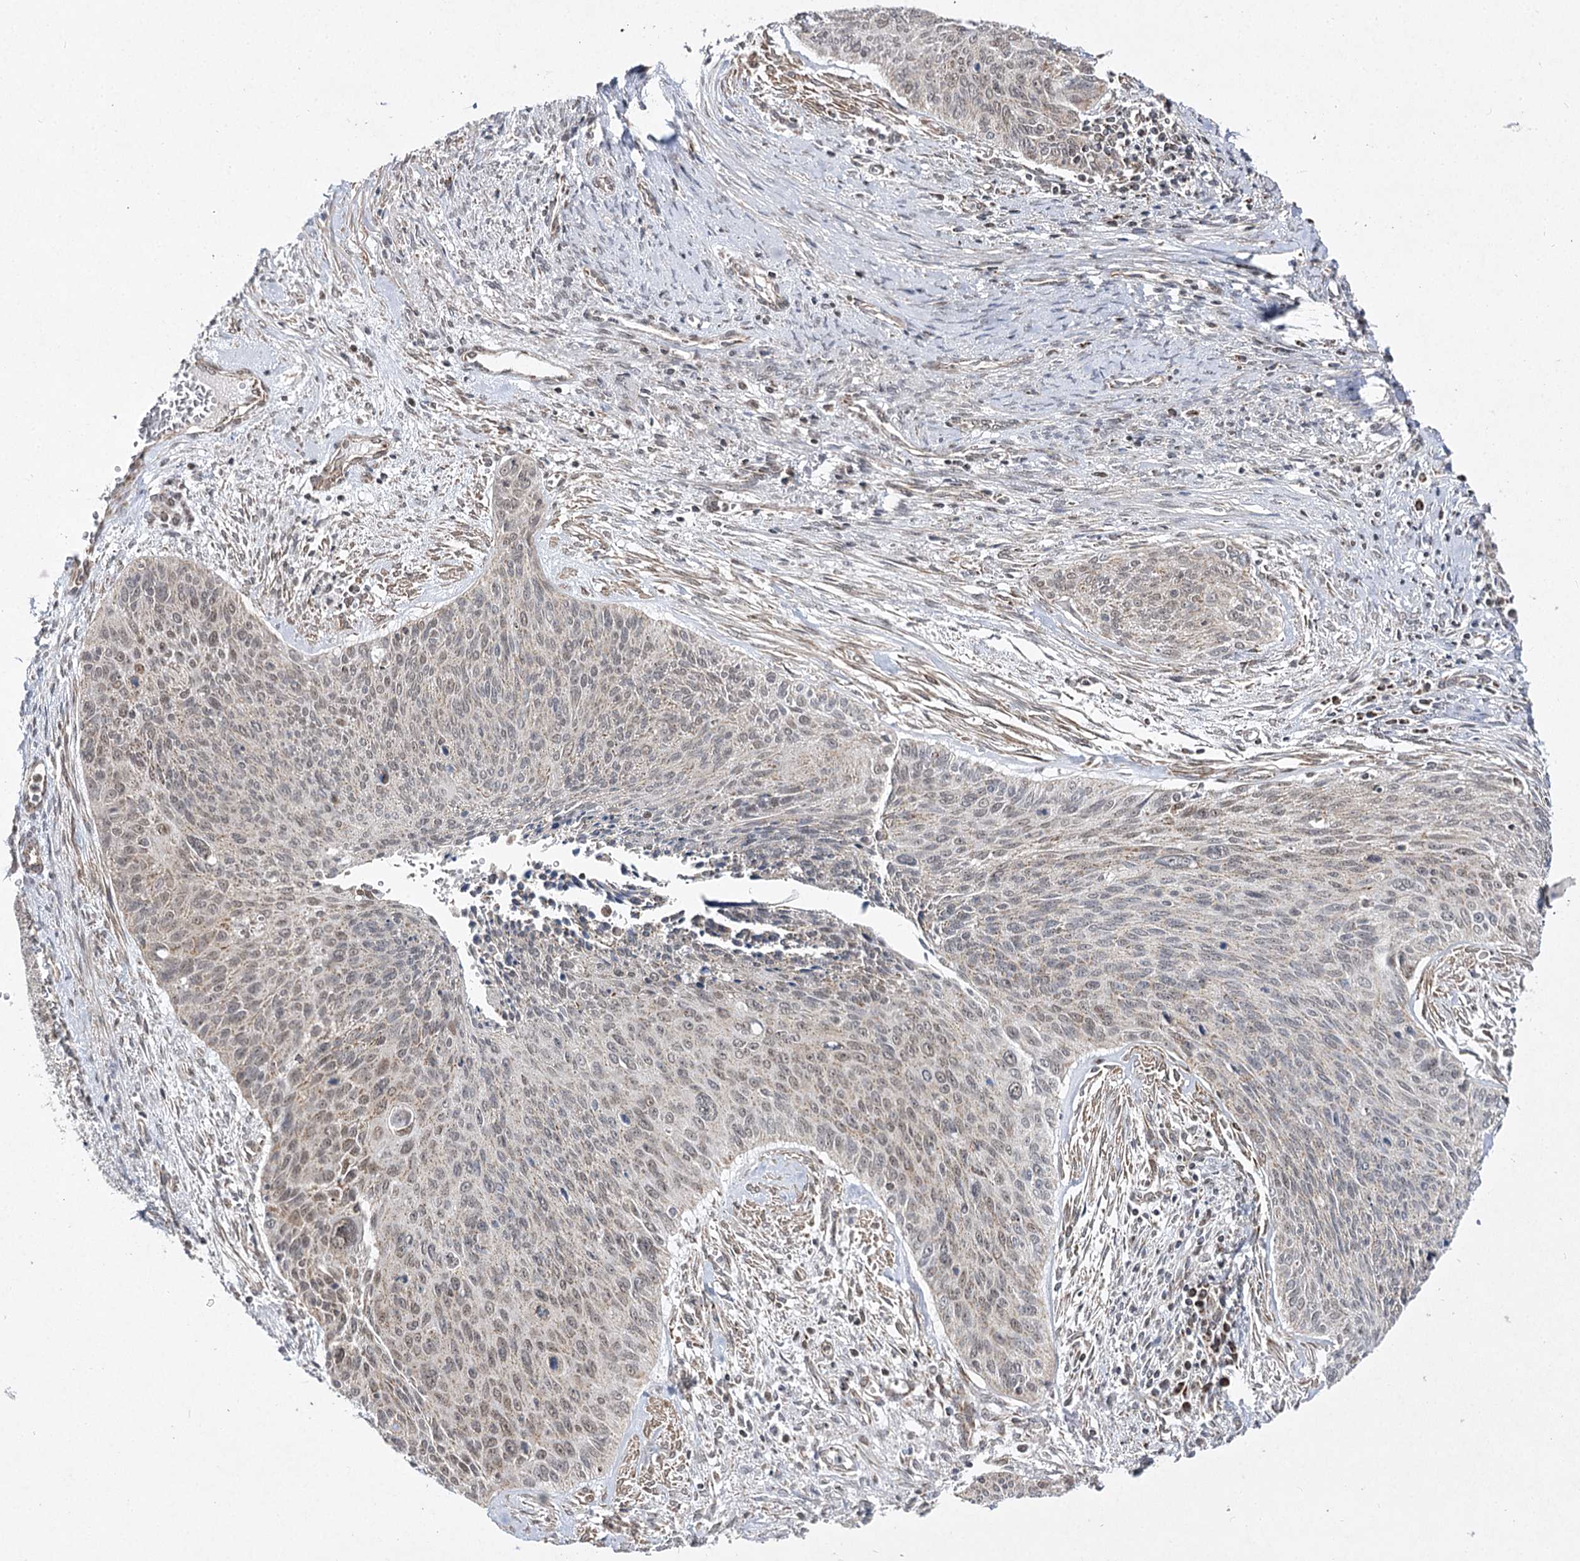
{"staining": {"intensity": "weak", "quantity": "25%-75%", "location": "cytoplasmic/membranous"}, "tissue": "cervical cancer", "cell_type": "Tumor cells", "image_type": "cancer", "snomed": [{"axis": "morphology", "description": "Squamous cell carcinoma, NOS"}, {"axis": "topography", "description": "Cervix"}], "caption": "Weak cytoplasmic/membranous expression for a protein is appreciated in about 25%-75% of tumor cells of squamous cell carcinoma (cervical) using immunohistochemistry (IHC).", "gene": "SLC4A1AP", "patient": {"sex": "female", "age": 55}}